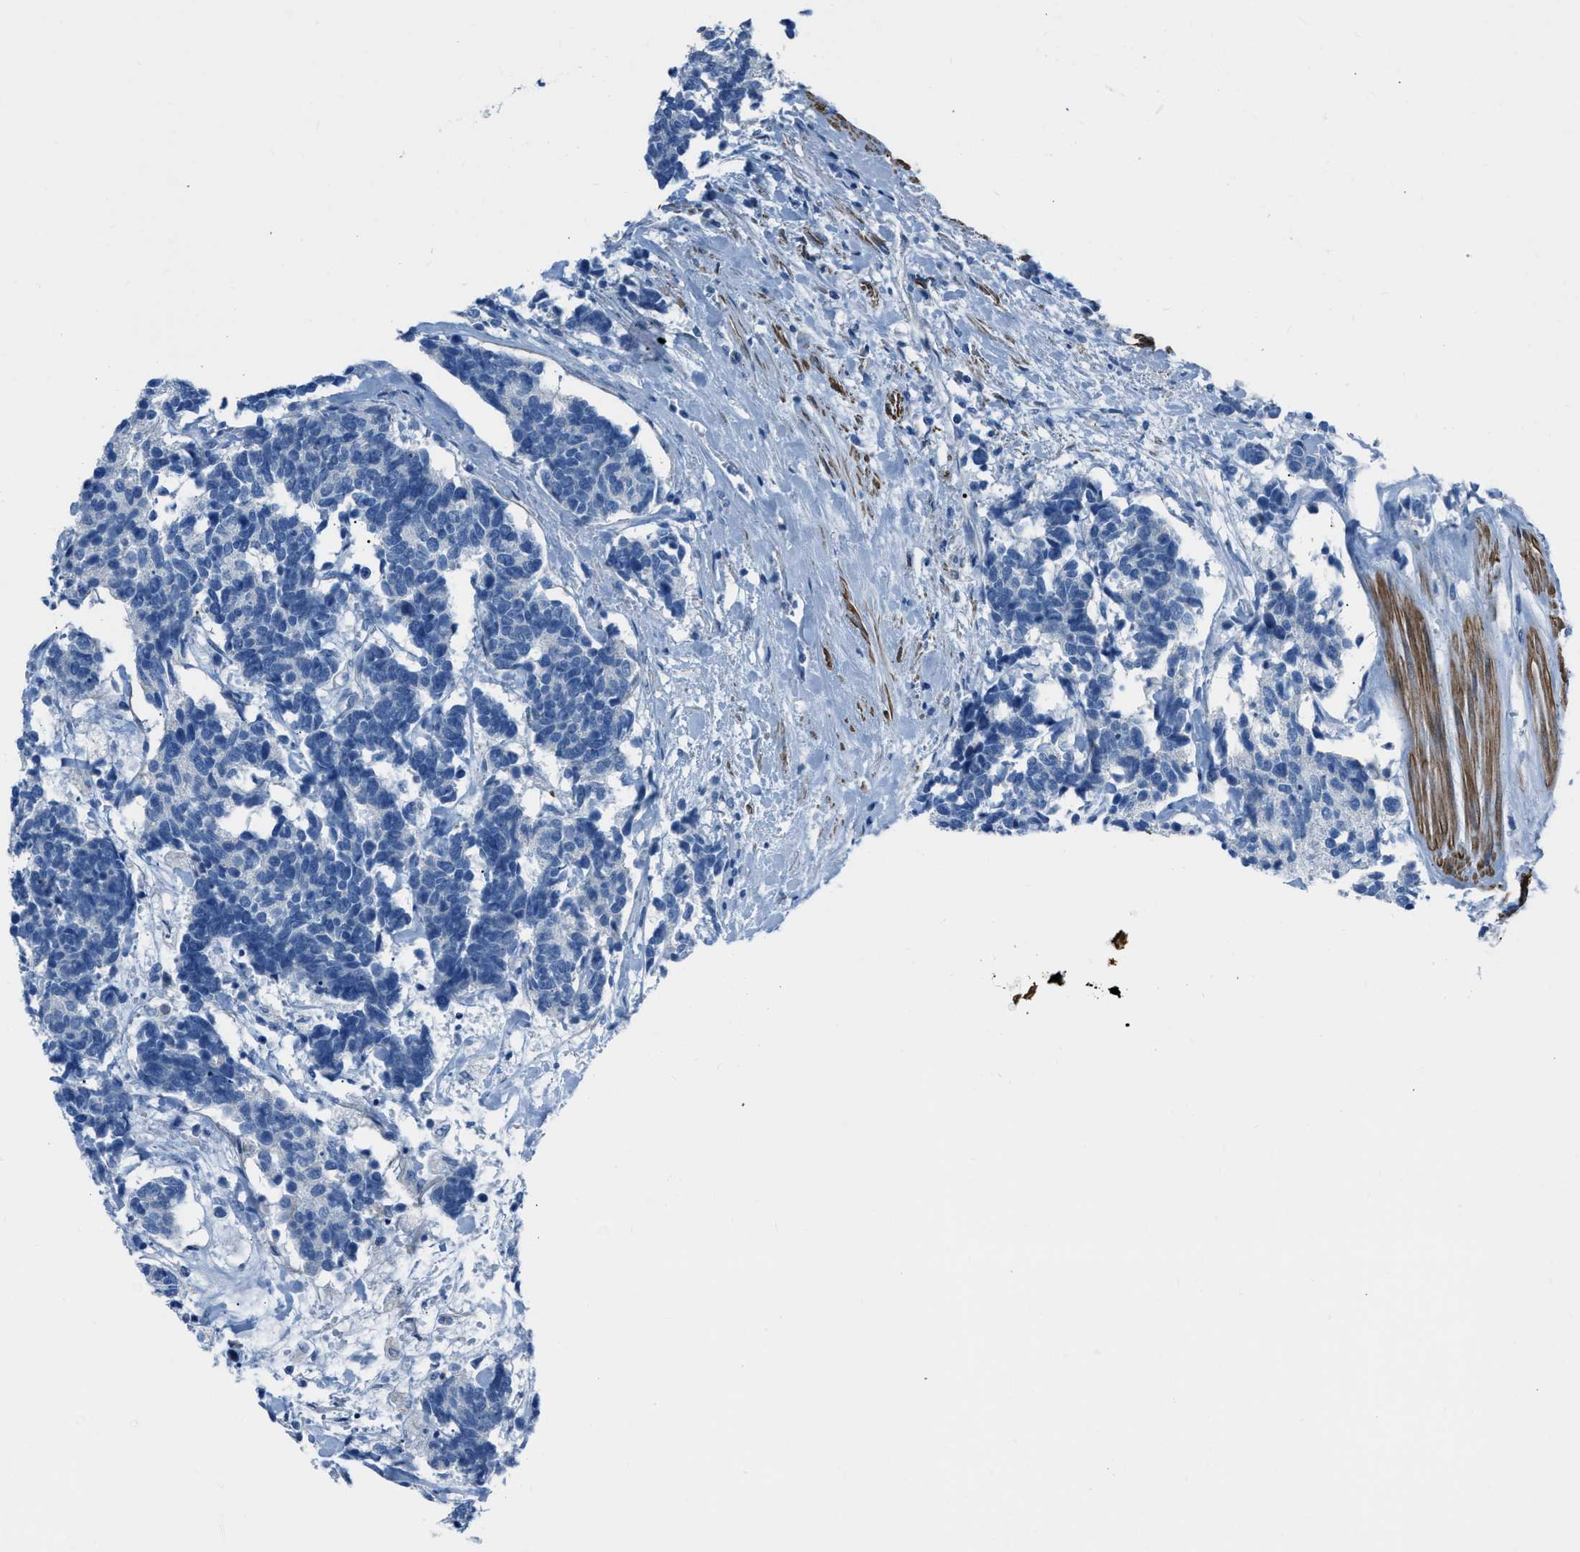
{"staining": {"intensity": "negative", "quantity": "none", "location": "none"}, "tissue": "carcinoid", "cell_type": "Tumor cells", "image_type": "cancer", "snomed": [{"axis": "morphology", "description": "Carcinoma, NOS"}, {"axis": "morphology", "description": "Carcinoid, malignant, NOS"}, {"axis": "topography", "description": "Urinary bladder"}], "caption": "High magnification brightfield microscopy of carcinoid stained with DAB (brown) and counterstained with hematoxylin (blue): tumor cells show no significant expression.", "gene": "SPATC1L", "patient": {"sex": "male", "age": 57}}